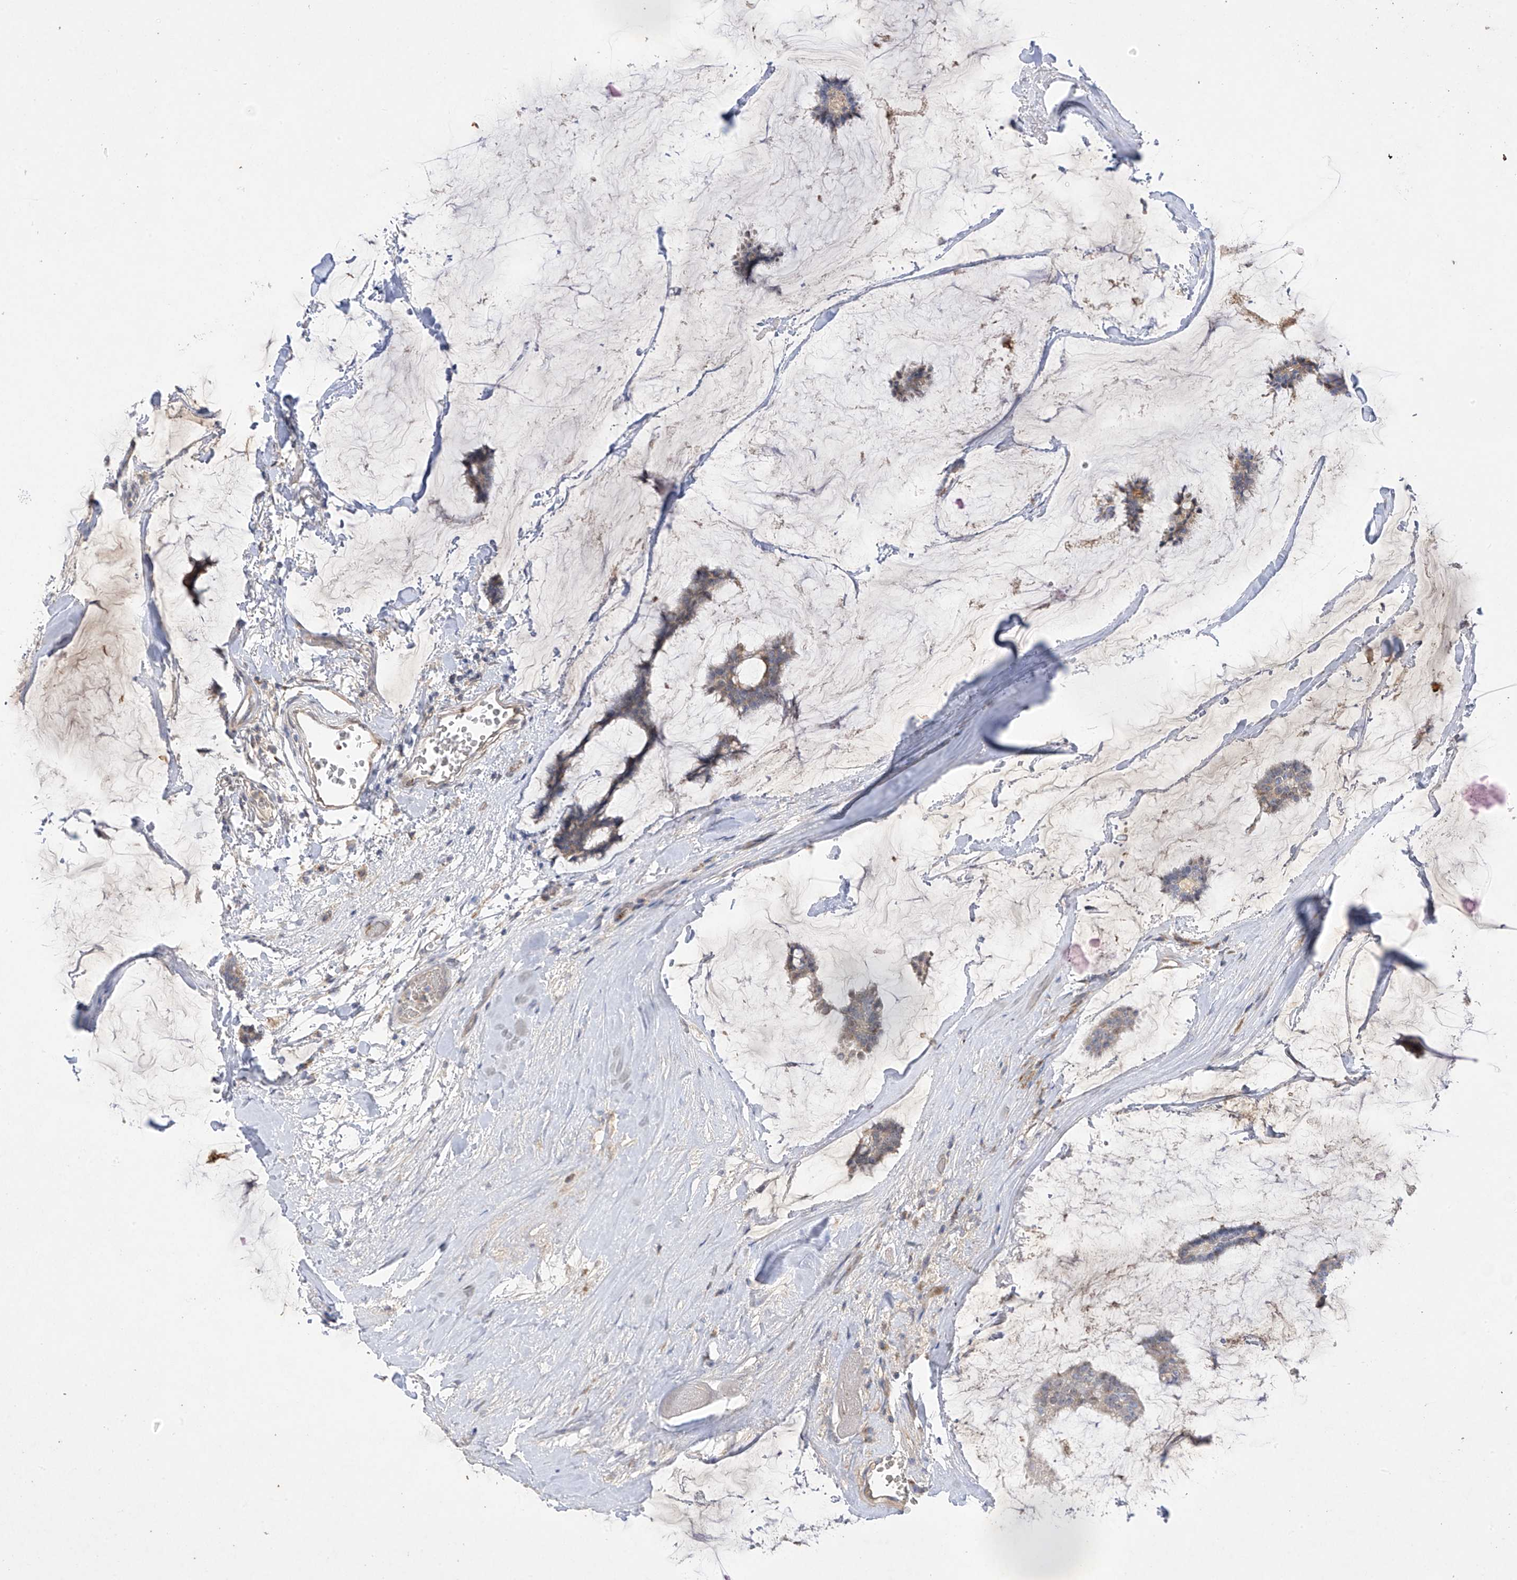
{"staining": {"intensity": "weak", "quantity": "25%-75%", "location": "cytoplasmic/membranous"}, "tissue": "breast cancer", "cell_type": "Tumor cells", "image_type": "cancer", "snomed": [{"axis": "morphology", "description": "Duct carcinoma"}, {"axis": "topography", "description": "Breast"}], "caption": "Intraductal carcinoma (breast) stained with a protein marker shows weak staining in tumor cells.", "gene": "METTL18", "patient": {"sex": "female", "age": 93}}